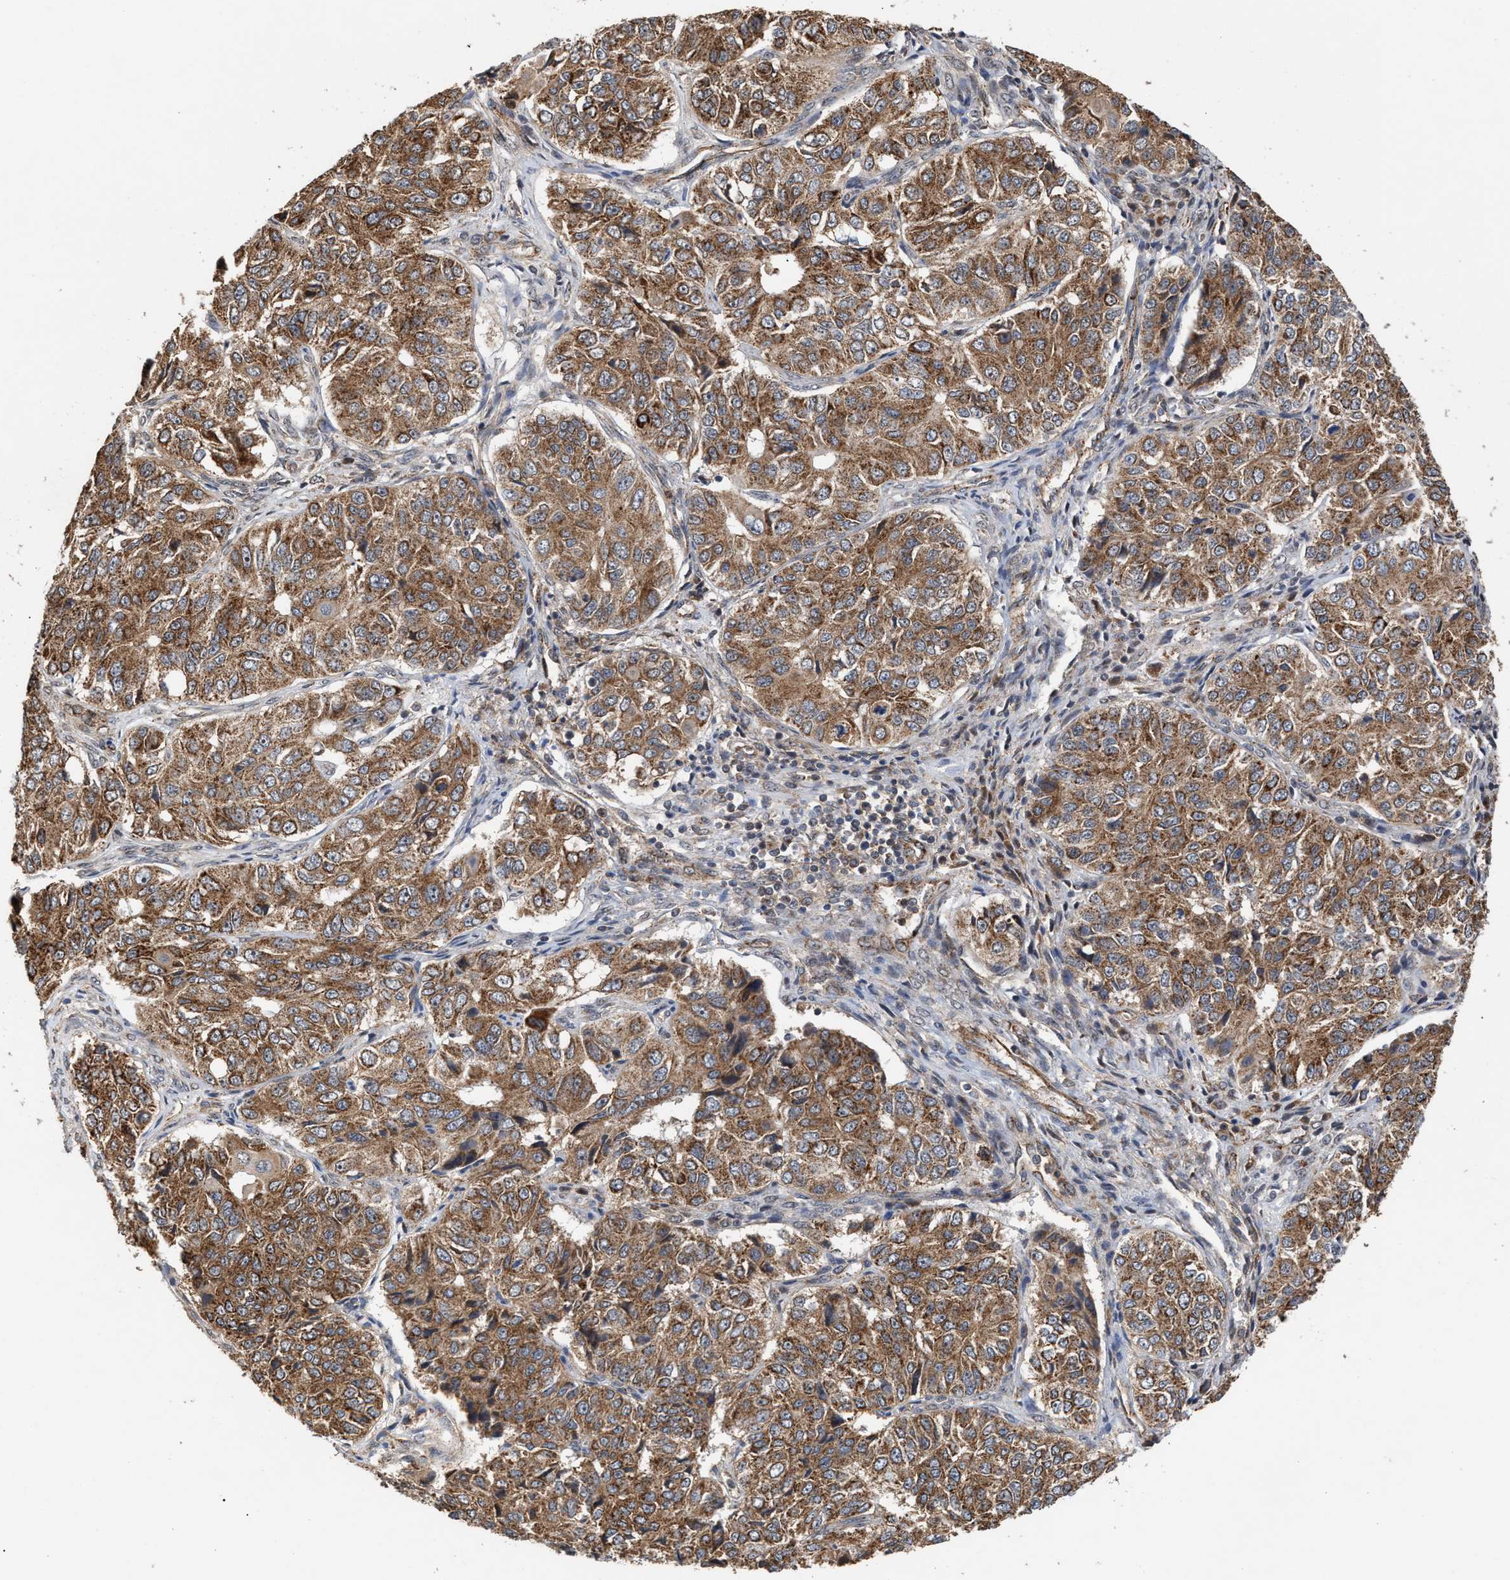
{"staining": {"intensity": "strong", "quantity": ">75%", "location": "cytoplasmic/membranous"}, "tissue": "ovarian cancer", "cell_type": "Tumor cells", "image_type": "cancer", "snomed": [{"axis": "morphology", "description": "Carcinoma, endometroid"}, {"axis": "topography", "description": "Ovary"}], "caption": "A high-resolution micrograph shows immunohistochemistry (IHC) staining of ovarian cancer, which exhibits strong cytoplasmic/membranous expression in approximately >75% of tumor cells.", "gene": "EXOSC2", "patient": {"sex": "female", "age": 51}}